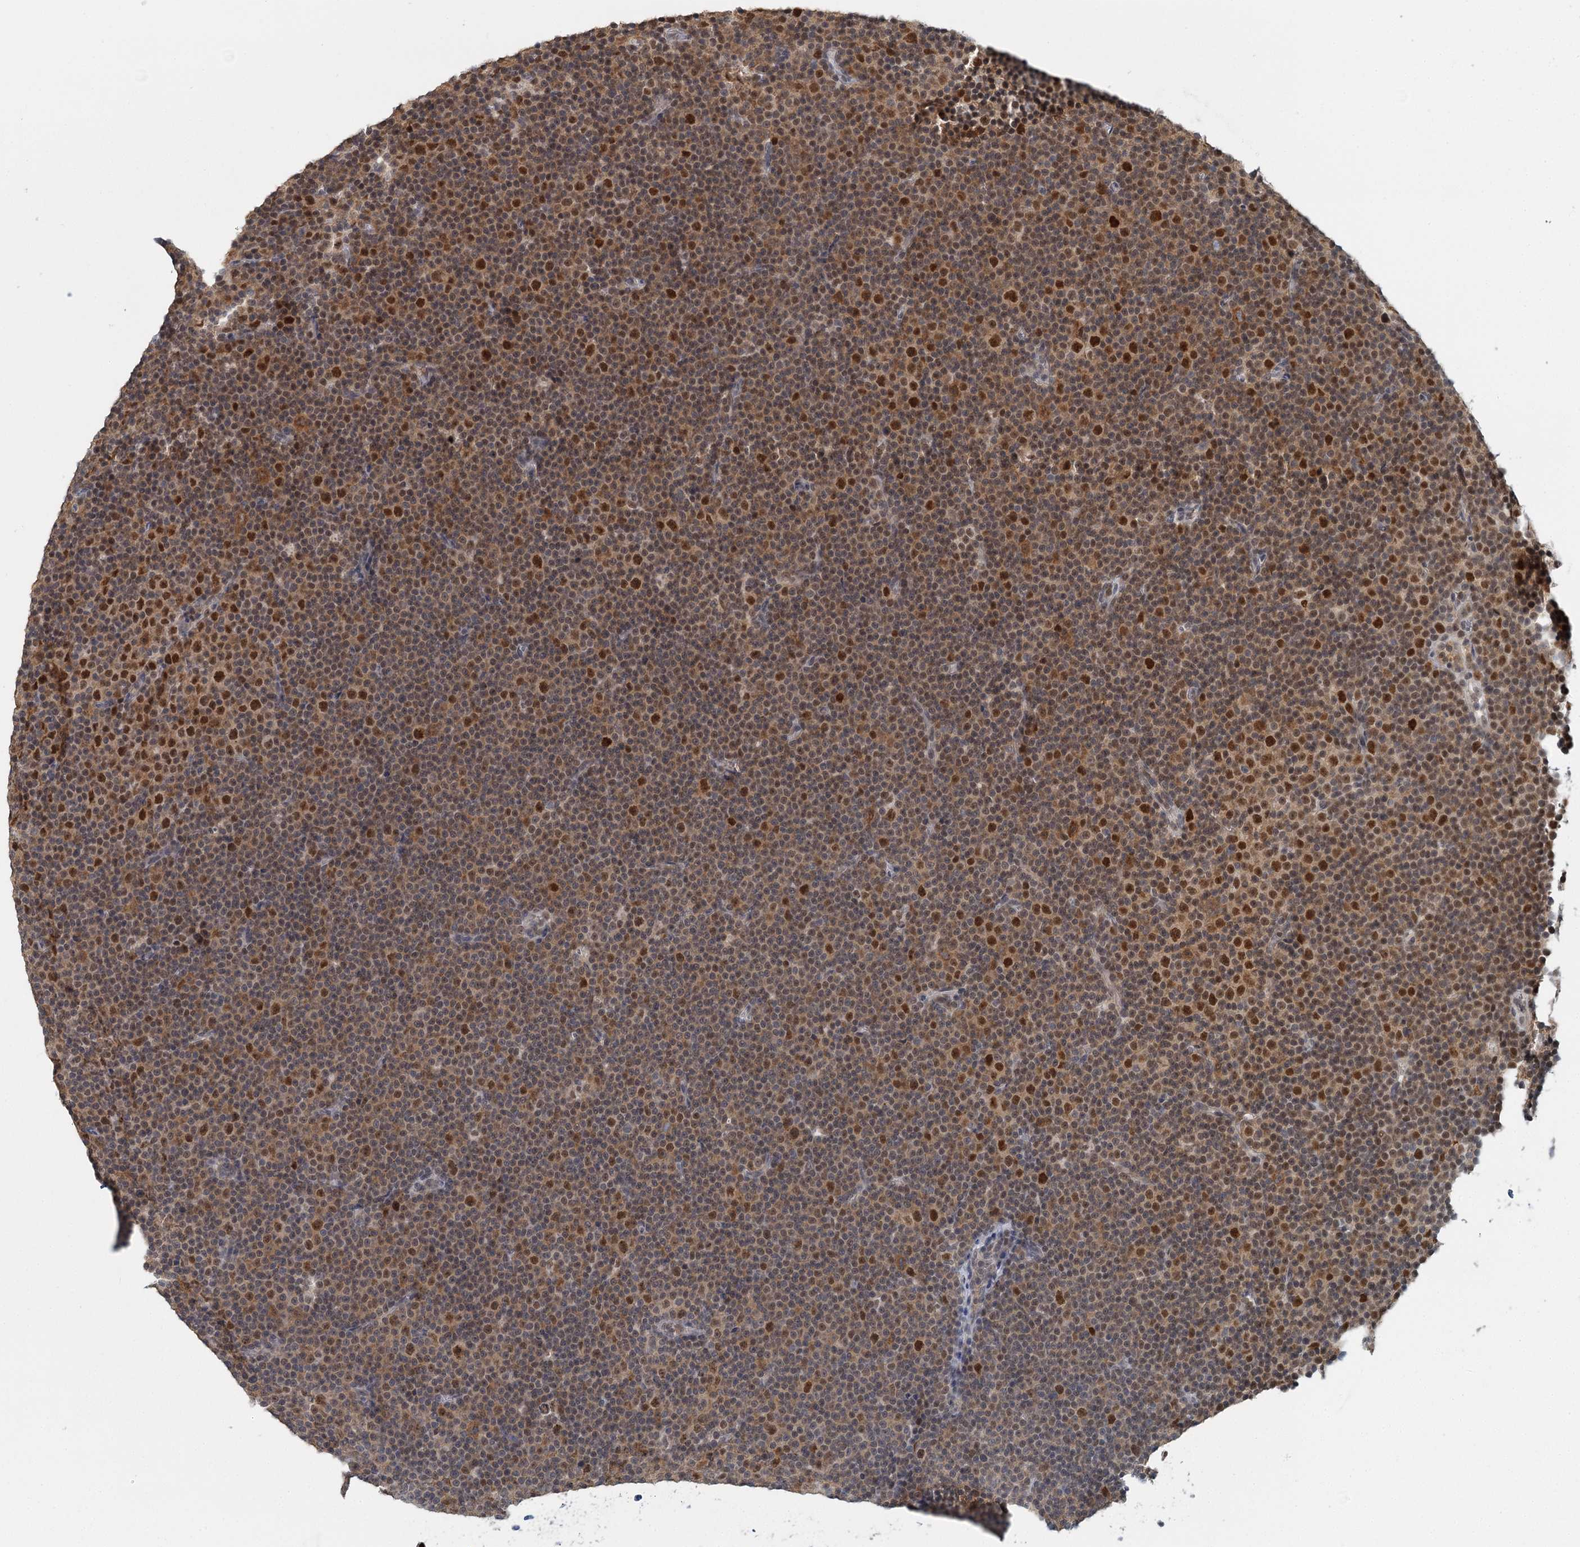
{"staining": {"intensity": "strong", "quantity": "25%-75%", "location": "nuclear"}, "tissue": "lymphoma", "cell_type": "Tumor cells", "image_type": "cancer", "snomed": [{"axis": "morphology", "description": "Malignant lymphoma, non-Hodgkin's type, Low grade"}, {"axis": "topography", "description": "Lymph node"}], "caption": "Strong nuclear positivity for a protein is seen in about 25%-75% of tumor cells of lymphoma using immunohistochemistry (IHC).", "gene": "GPATCH11", "patient": {"sex": "female", "age": 67}}